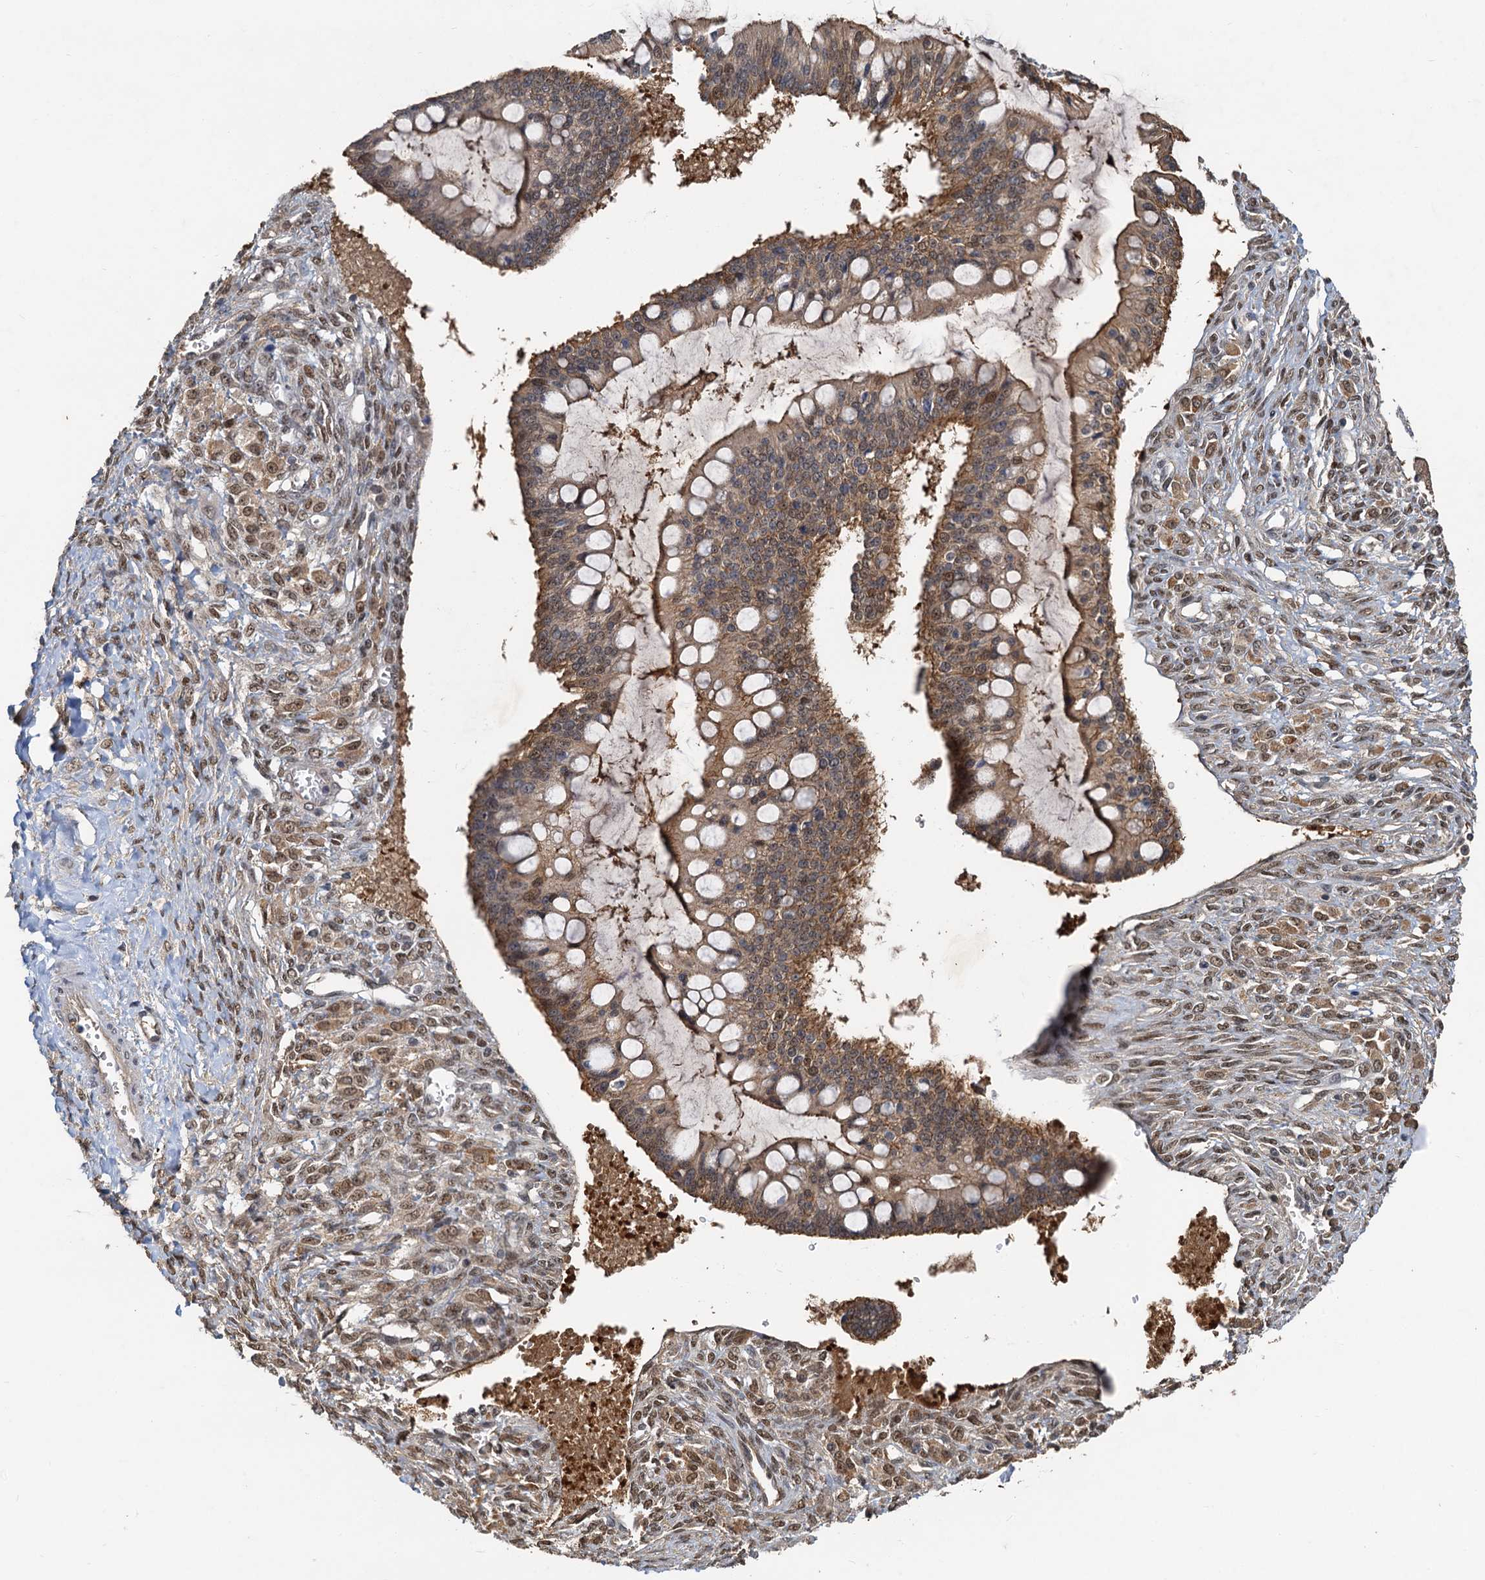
{"staining": {"intensity": "moderate", "quantity": ">75%", "location": "cytoplasmic/membranous"}, "tissue": "ovarian cancer", "cell_type": "Tumor cells", "image_type": "cancer", "snomed": [{"axis": "morphology", "description": "Cystadenocarcinoma, mucinous, NOS"}, {"axis": "topography", "description": "Ovary"}], "caption": "There is medium levels of moderate cytoplasmic/membranous positivity in tumor cells of ovarian mucinous cystadenocarcinoma, as demonstrated by immunohistochemical staining (brown color).", "gene": "SPINDOC", "patient": {"sex": "female", "age": 73}}